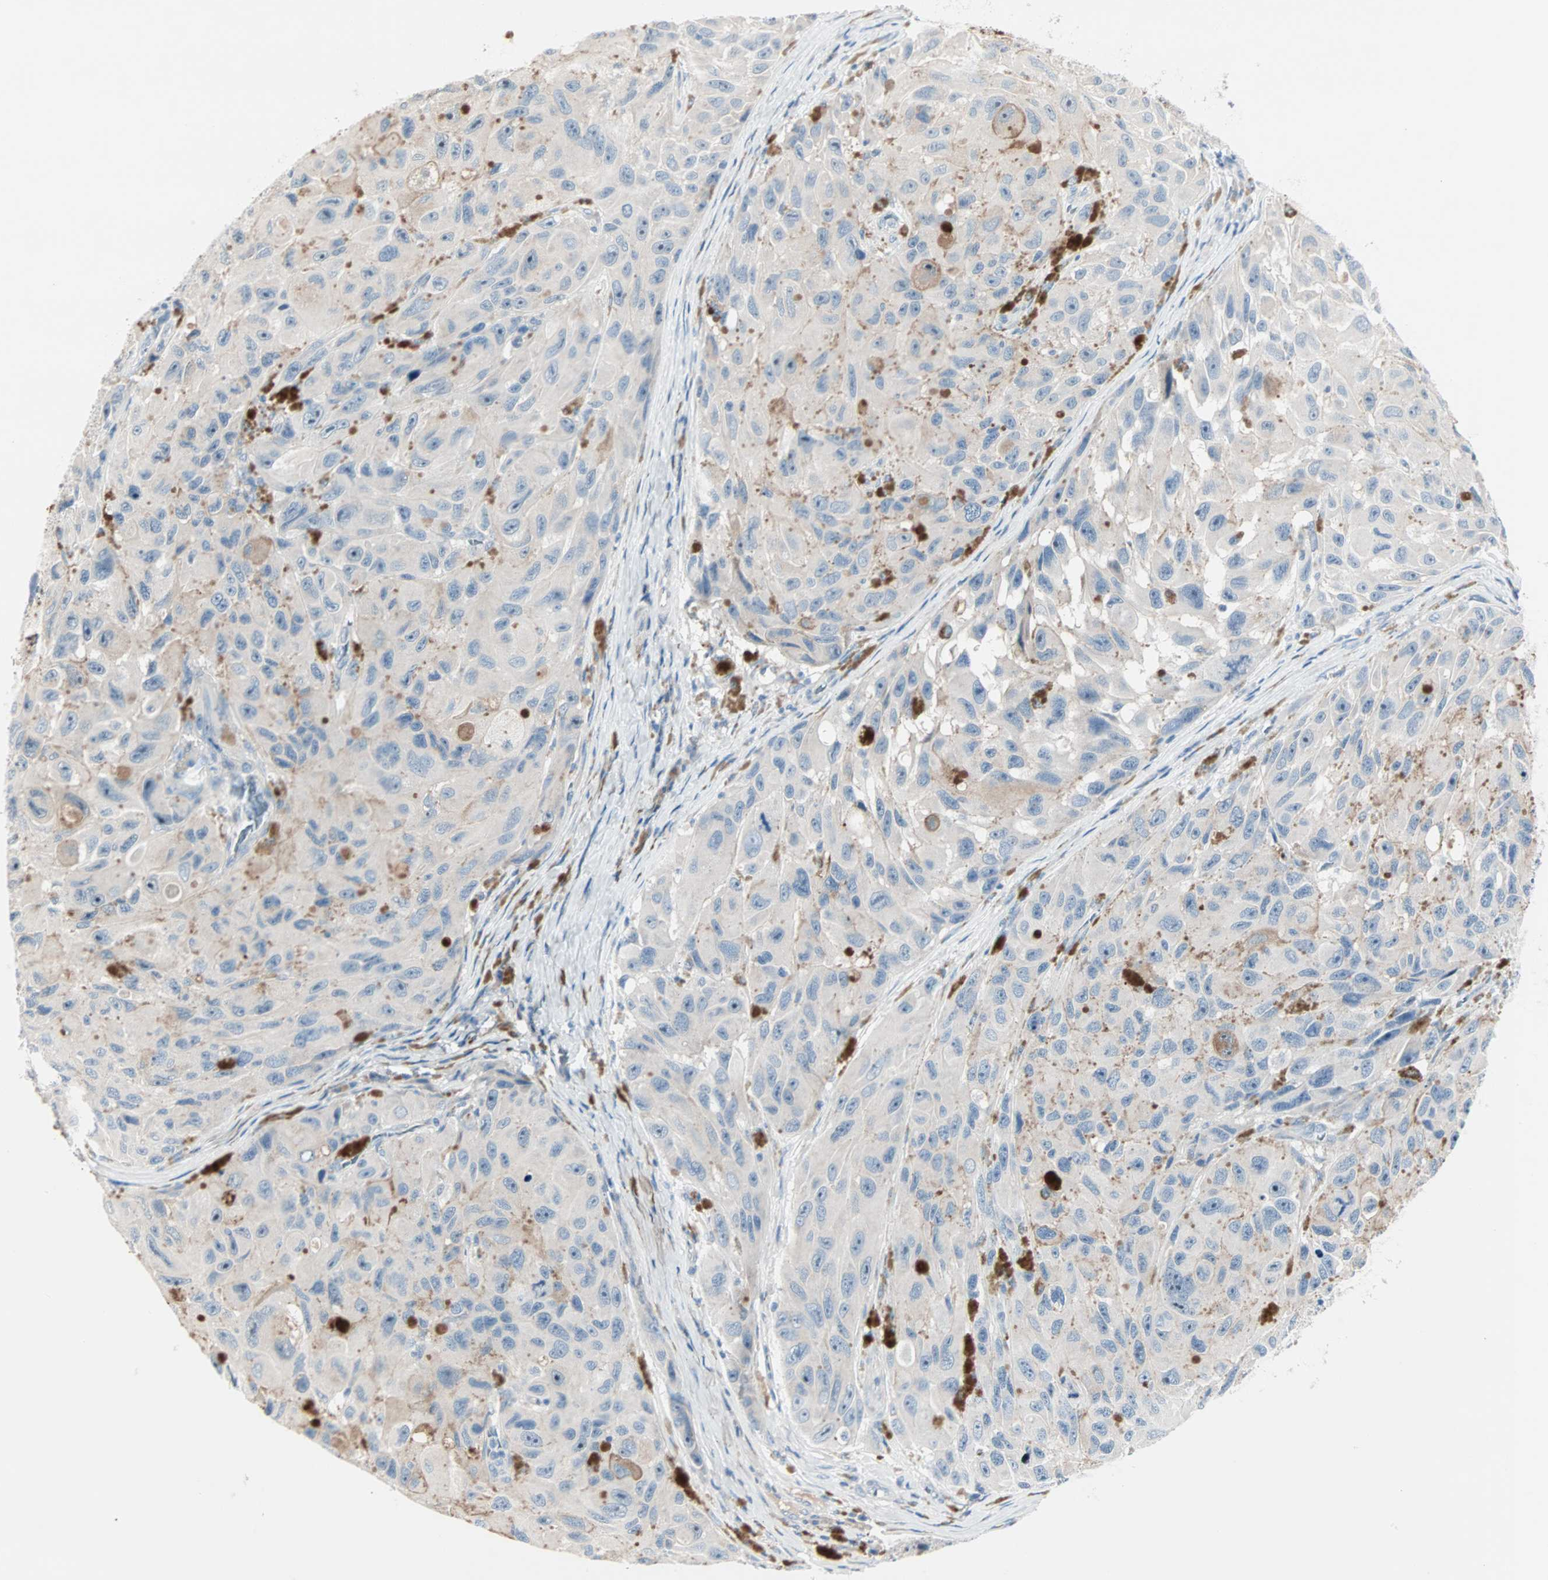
{"staining": {"intensity": "weak", "quantity": "<25%", "location": "cytoplasmic/membranous"}, "tissue": "melanoma", "cell_type": "Tumor cells", "image_type": "cancer", "snomed": [{"axis": "morphology", "description": "Malignant melanoma, NOS"}, {"axis": "topography", "description": "Skin"}], "caption": "IHC histopathology image of melanoma stained for a protein (brown), which reveals no staining in tumor cells.", "gene": "NEFH", "patient": {"sex": "female", "age": 73}}